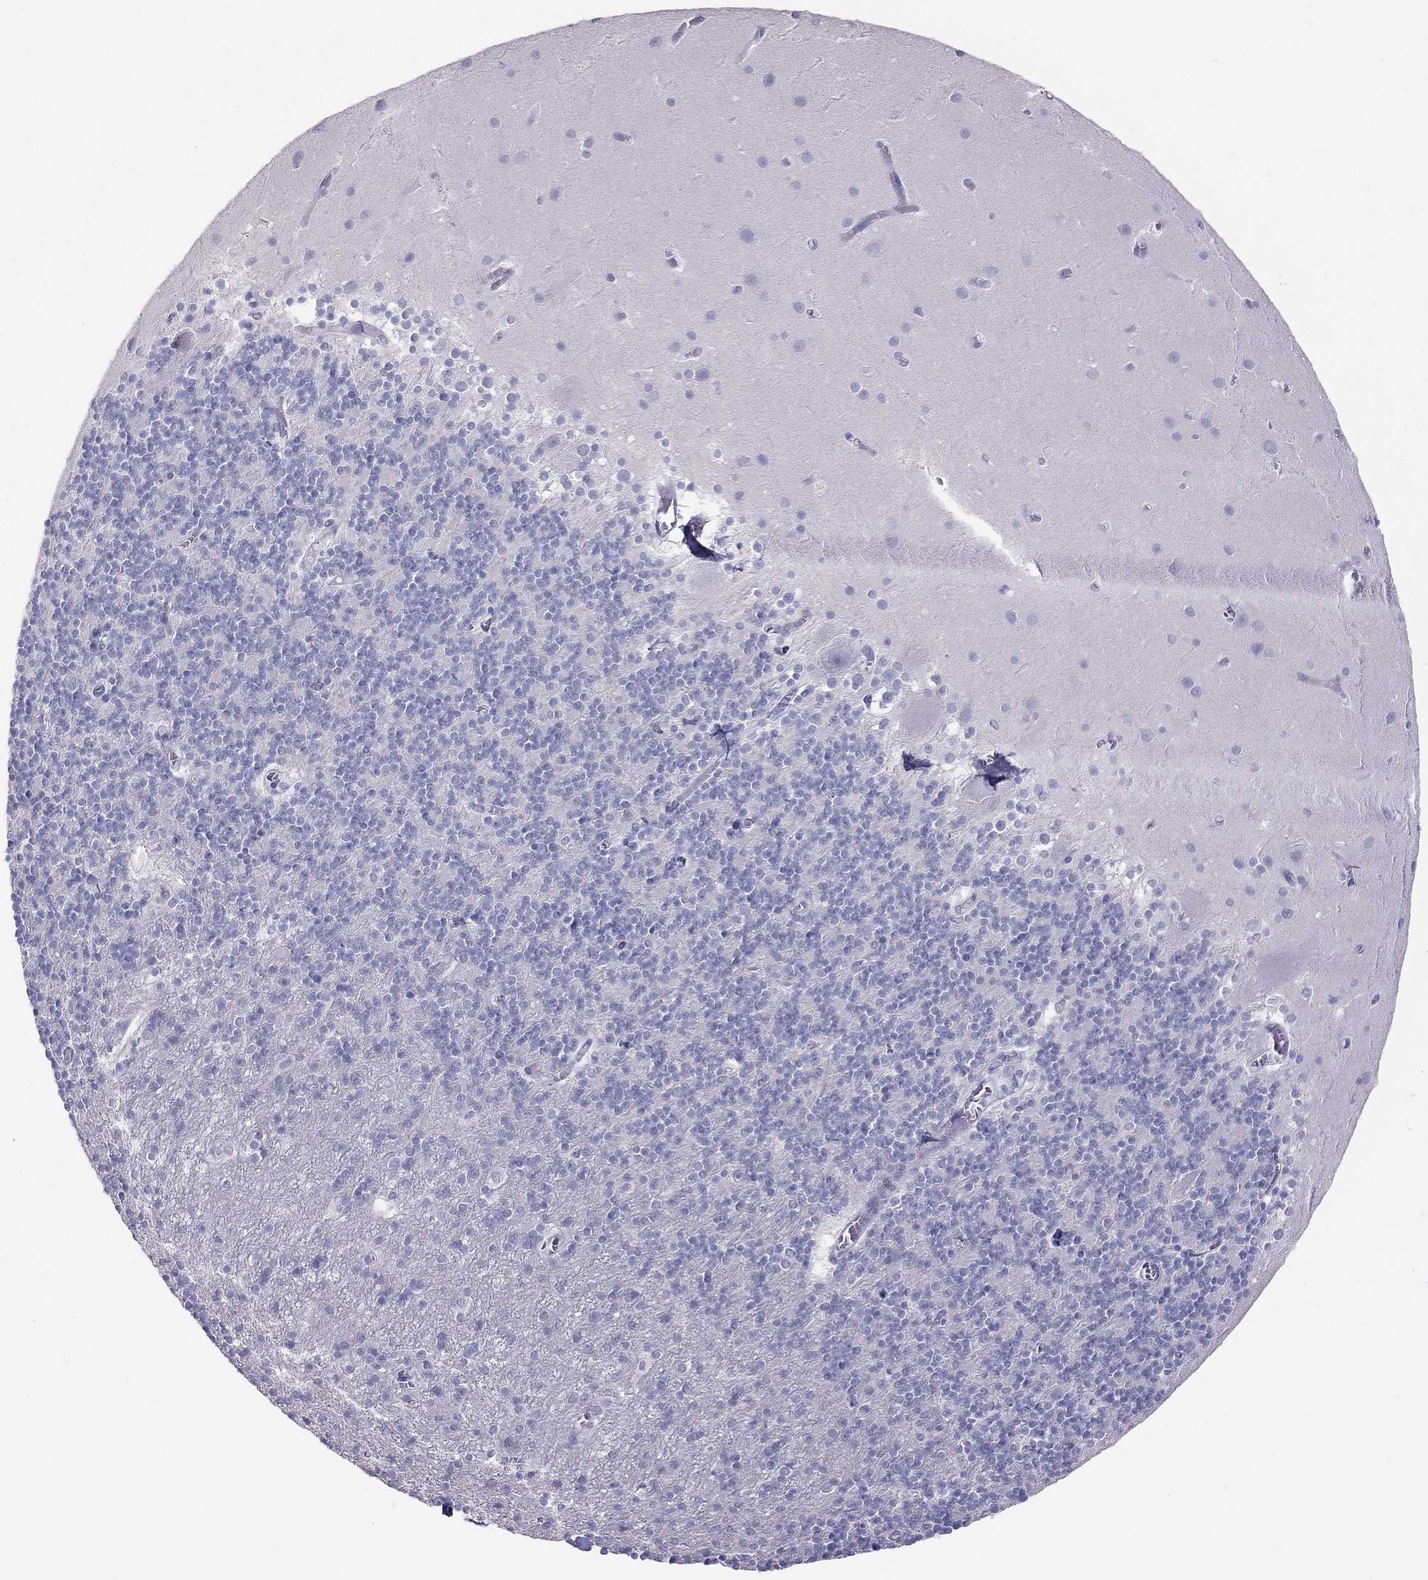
{"staining": {"intensity": "negative", "quantity": "none", "location": "none"}, "tissue": "cerebellum", "cell_type": "Cells in granular layer", "image_type": "normal", "snomed": [{"axis": "morphology", "description": "Normal tissue, NOS"}, {"axis": "topography", "description": "Cerebellum"}], "caption": "Photomicrograph shows no protein expression in cells in granular layer of unremarkable cerebellum. (DAB (3,3'-diaminobenzidine) immunohistochemistry, high magnification).", "gene": "PSMB11", "patient": {"sex": "male", "age": 70}}